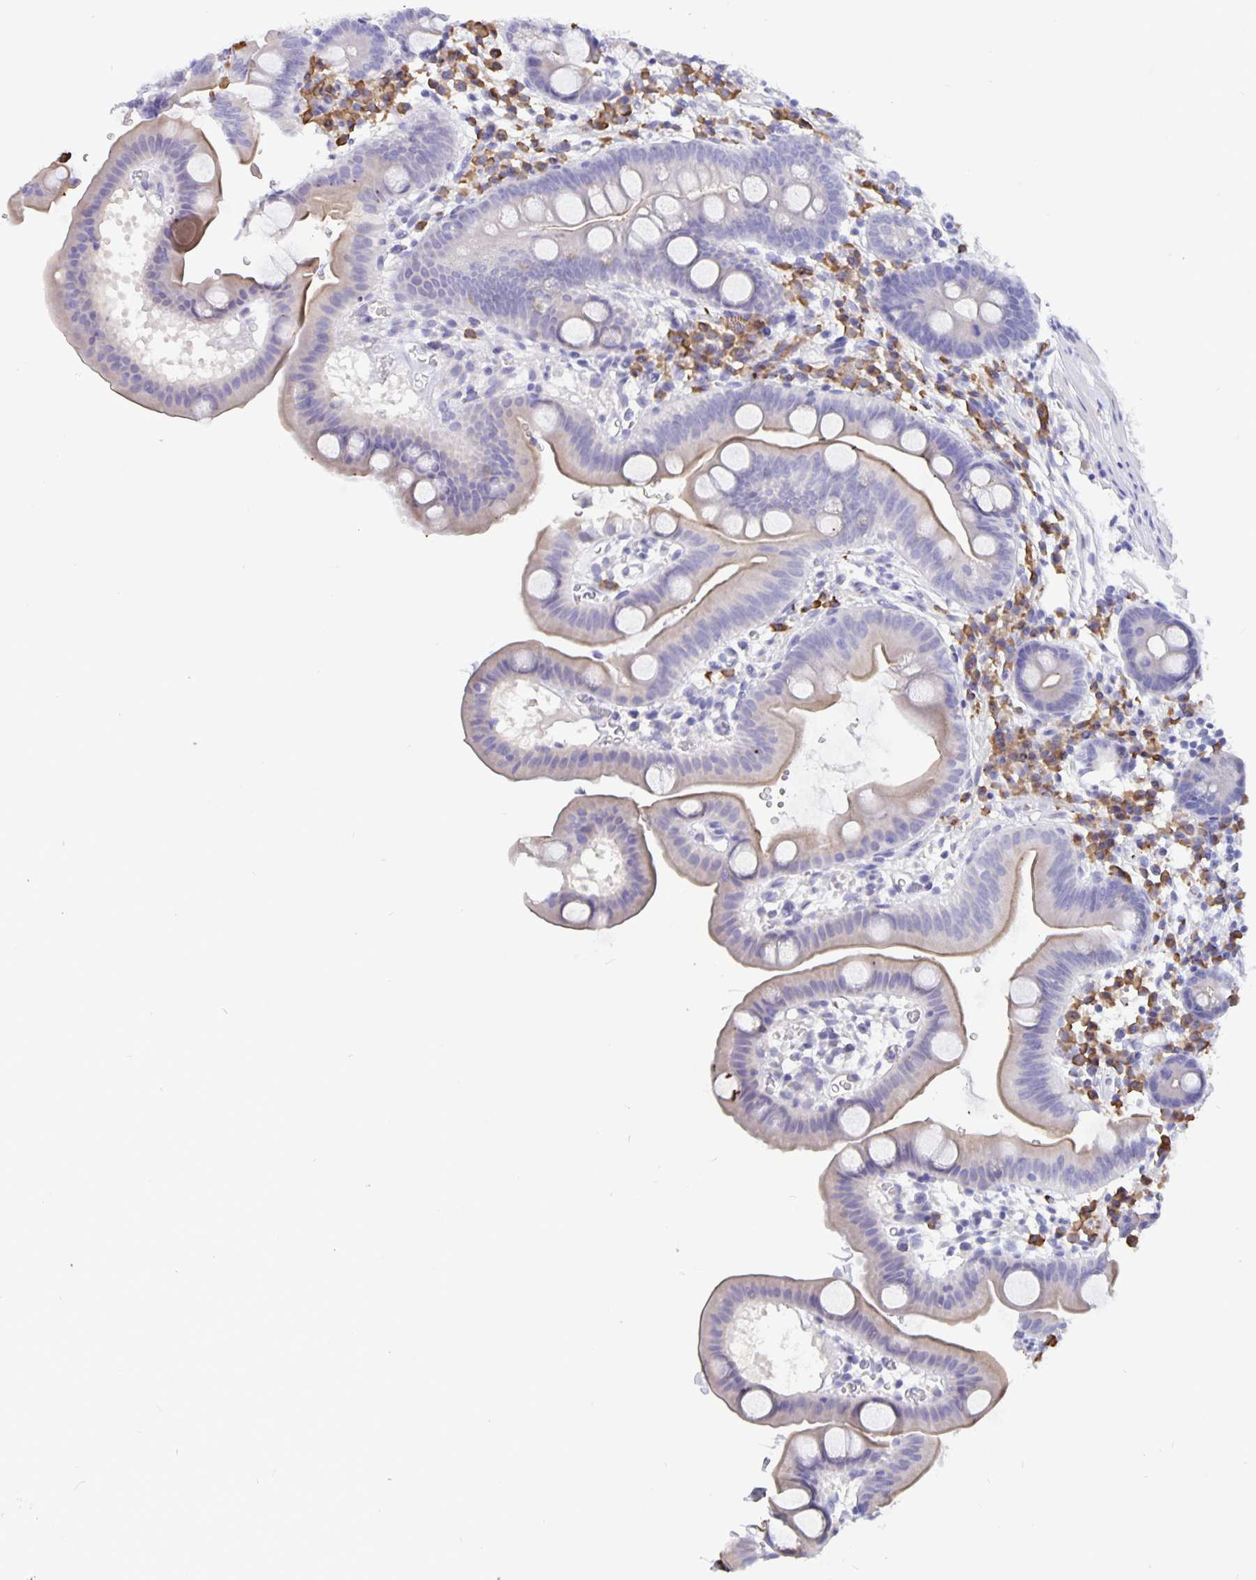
{"staining": {"intensity": "moderate", "quantity": "<25%", "location": "cytoplasmic/membranous"}, "tissue": "duodenum", "cell_type": "Glandular cells", "image_type": "normal", "snomed": [{"axis": "morphology", "description": "Normal tissue, NOS"}, {"axis": "topography", "description": "Duodenum"}], "caption": "Duodenum stained for a protein (brown) displays moderate cytoplasmic/membranous positive staining in approximately <25% of glandular cells.", "gene": "ERMN", "patient": {"sex": "male", "age": 59}}